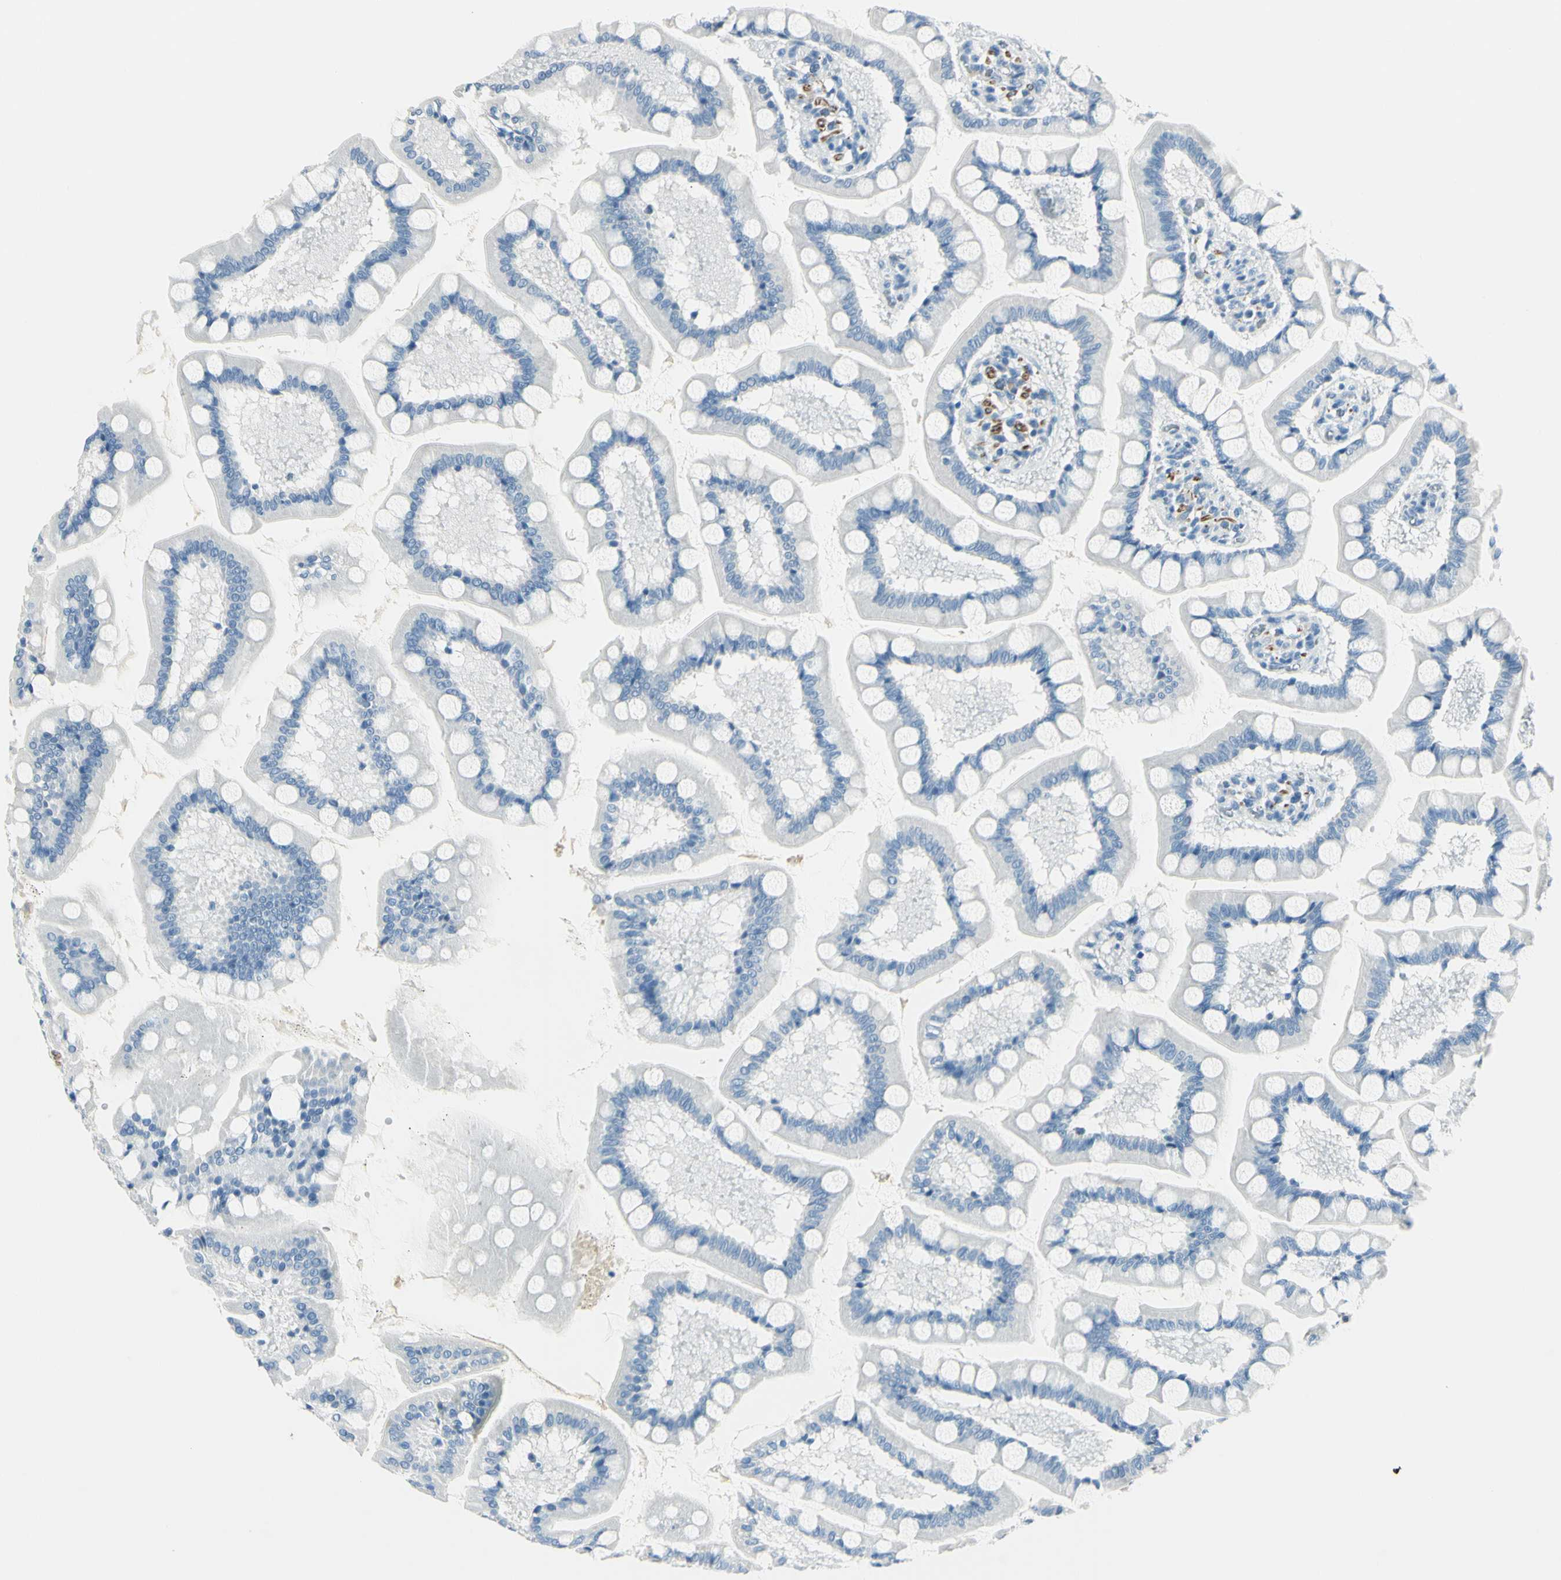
{"staining": {"intensity": "negative", "quantity": "none", "location": "none"}, "tissue": "small intestine", "cell_type": "Glandular cells", "image_type": "normal", "snomed": [{"axis": "morphology", "description": "Normal tissue, NOS"}, {"axis": "topography", "description": "Small intestine"}], "caption": "Immunohistochemical staining of normal human small intestine reveals no significant staining in glandular cells. Nuclei are stained in blue.", "gene": "CDH15", "patient": {"sex": "male", "age": 41}}